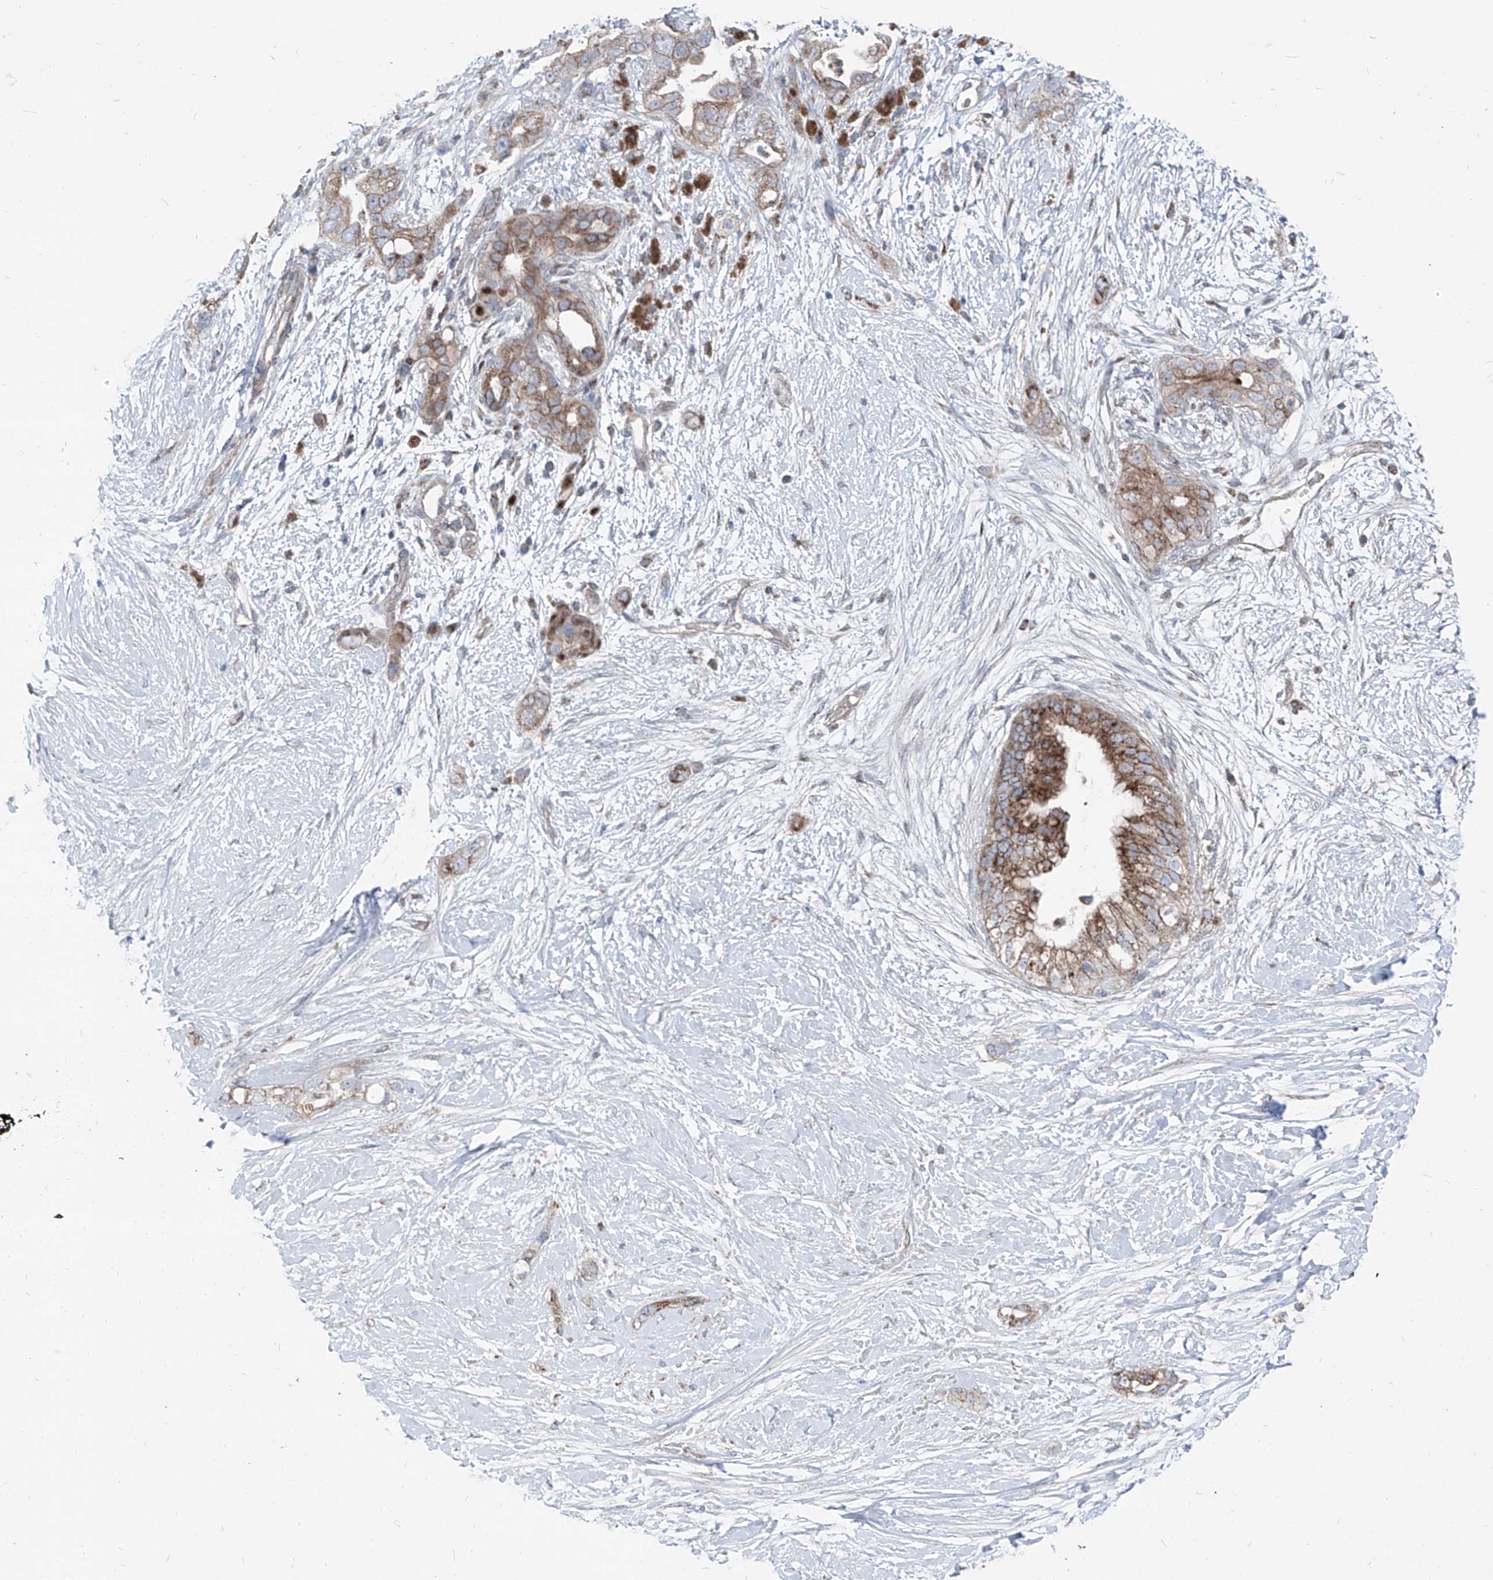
{"staining": {"intensity": "moderate", "quantity": ">75%", "location": "cytoplasmic/membranous"}, "tissue": "pancreatic cancer", "cell_type": "Tumor cells", "image_type": "cancer", "snomed": [{"axis": "morphology", "description": "Adenocarcinoma, NOS"}, {"axis": "topography", "description": "Pancreas"}], "caption": "Adenocarcinoma (pancreatic) tissue displays moderate cytoplasmic/membranous positivity in about >75% of tumor cells (brown staining indicates protein expression, while blue staining denotes nuclei).", "gene": "AGPS", "patient": {"sex": "male", "age": 53}}